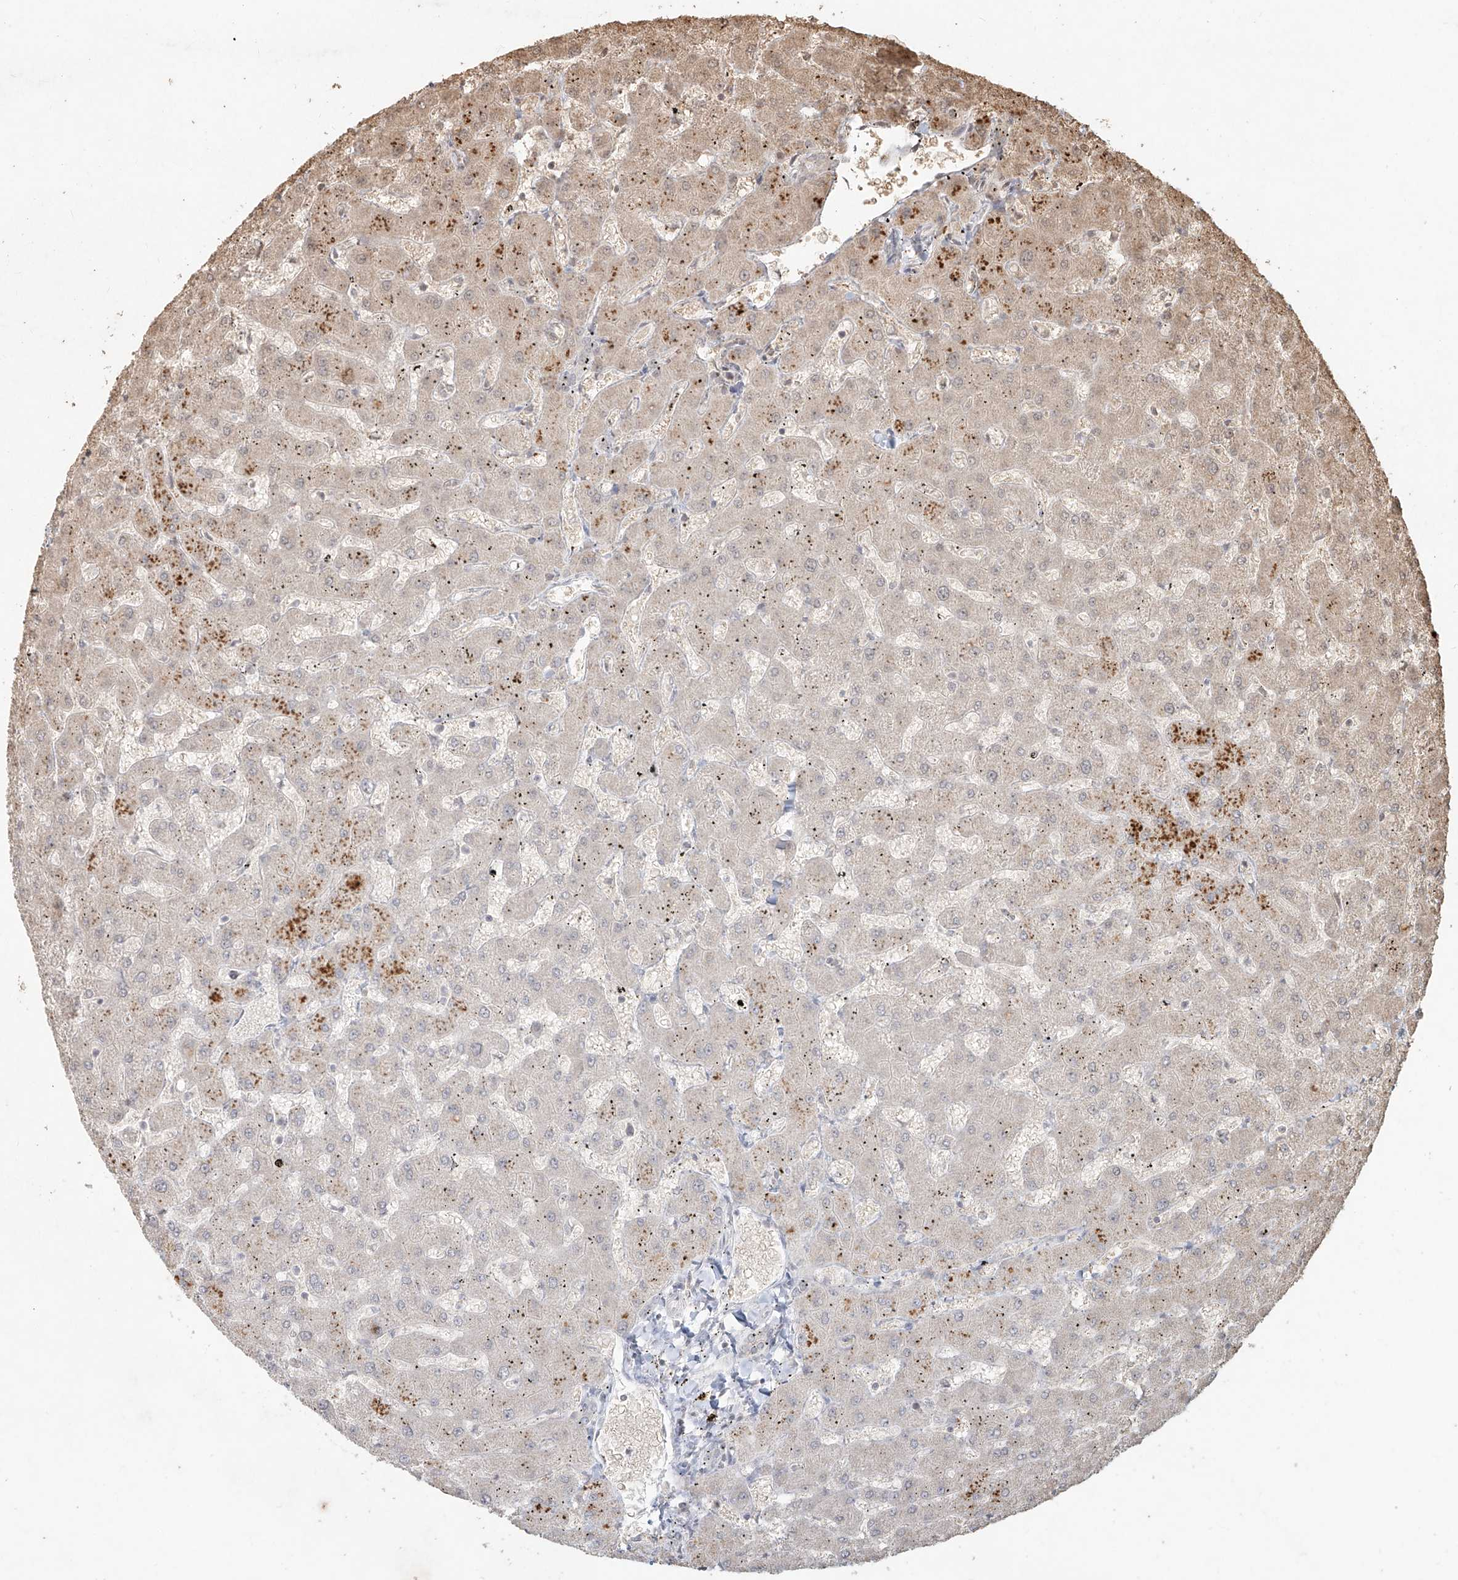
{"staining": {"intensity": "negative", "quantity": "none", "location": "none"}, "tissue": "liver", "cell_type": "Cholangiocytes", "image_type": "normal", "snomed": [{"axis": "morphology", "description": "Normal tissue, NOS"}, {"axis": "topography", "description": "Liver"}], "caption": "Image shows no significant protein staining in cholangiocytes of benign liver.", "gene": "UBE2K", "patient": {"sex": "female", "age": 63}}